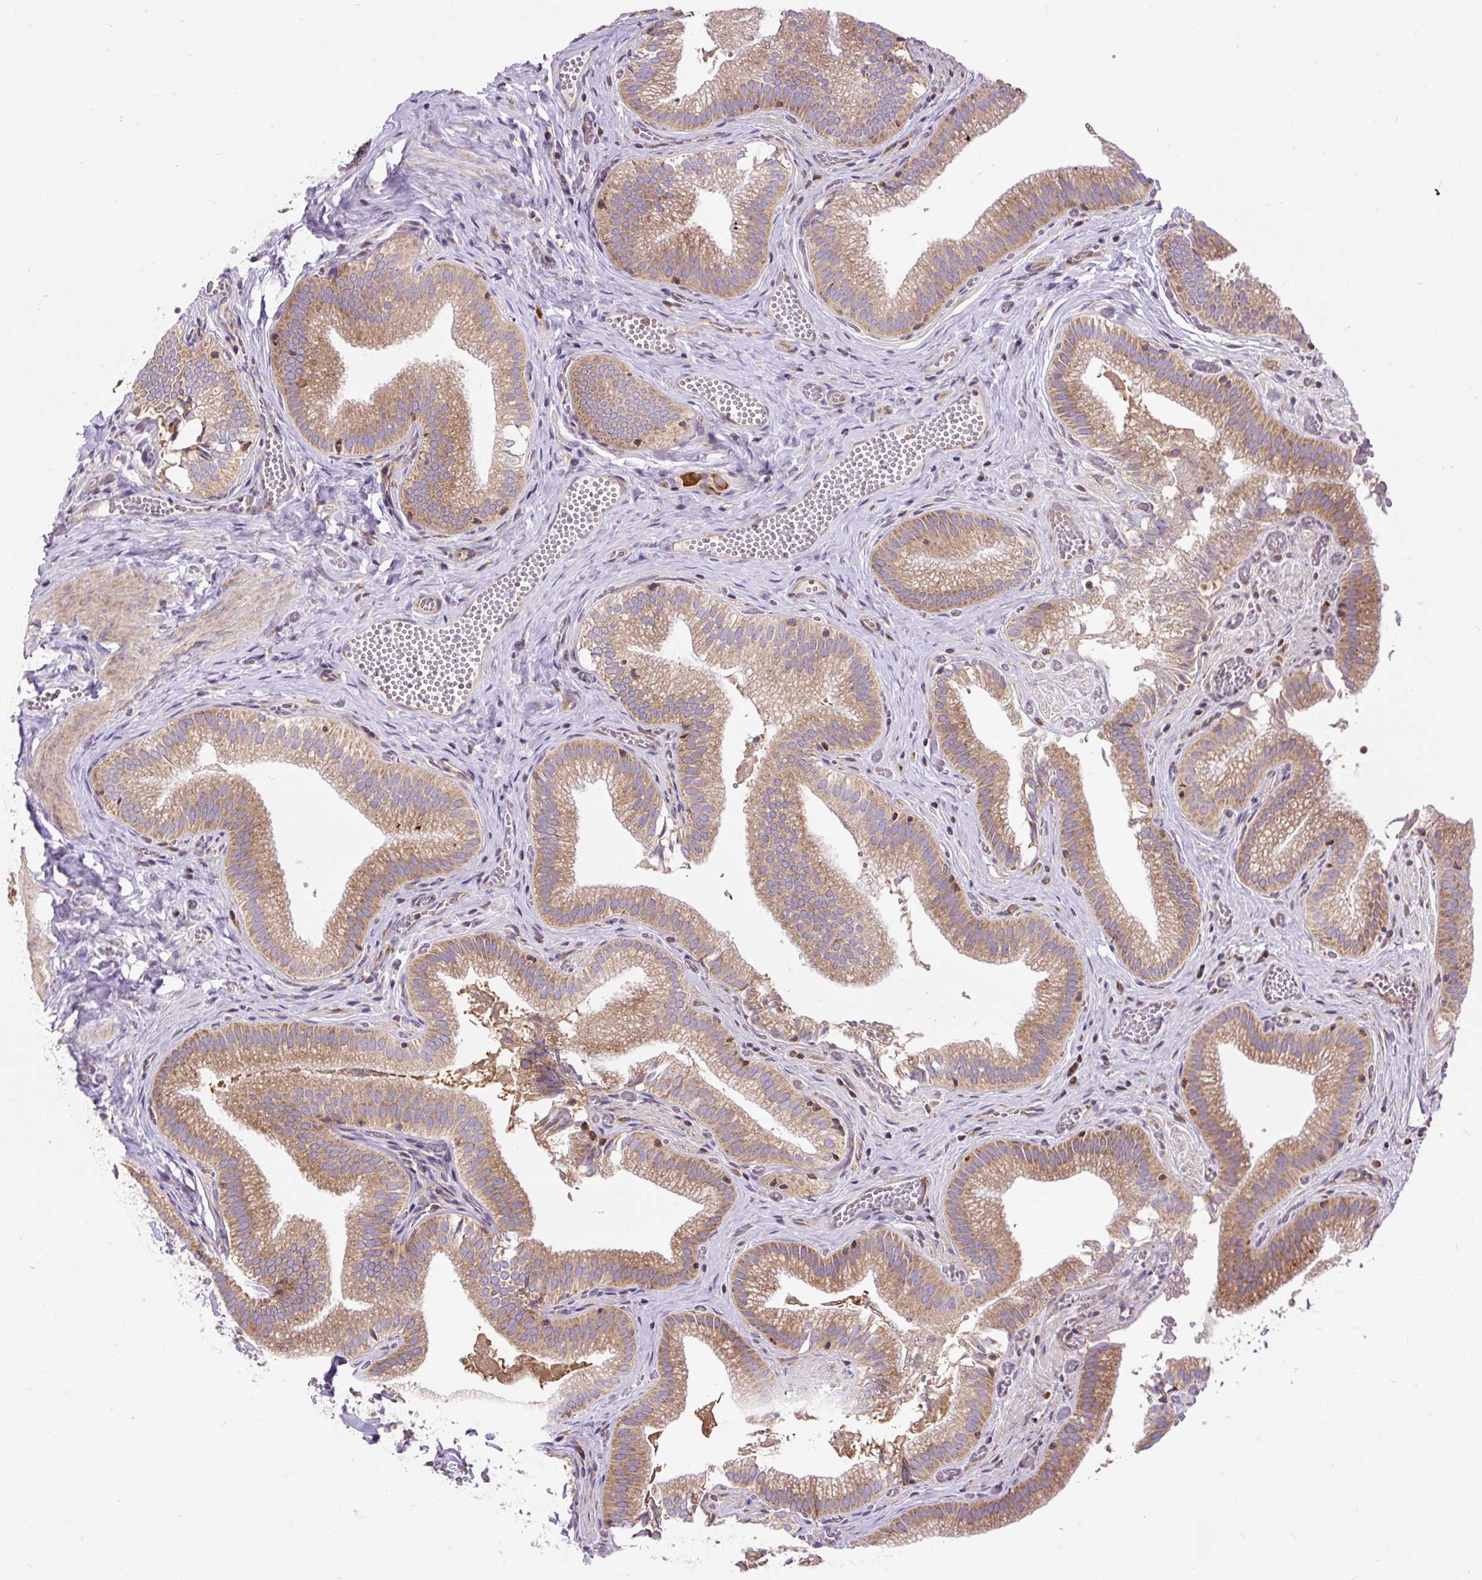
{"staining": {"intensity": "moderate", "quantity": ">75%", "location": "cytoplasmic/membranous"}, "tissue": "gallbladder", "cell_type": "Glandular cells", "image_type": "normal", "snomed": [{"axis": "morphology", "description": "Normal tissue, NOS"}, {"axis": "topography", "description": "Gallbladder"}], "caption": "Immunohistochemistry of normal human gallbladder exhibits medium levels of moderate cytoplasmic/membranous expression in approximately >75% of glandular cells.", "gene": "RPS5", "patient": {"sex": "male", "age": 17}}